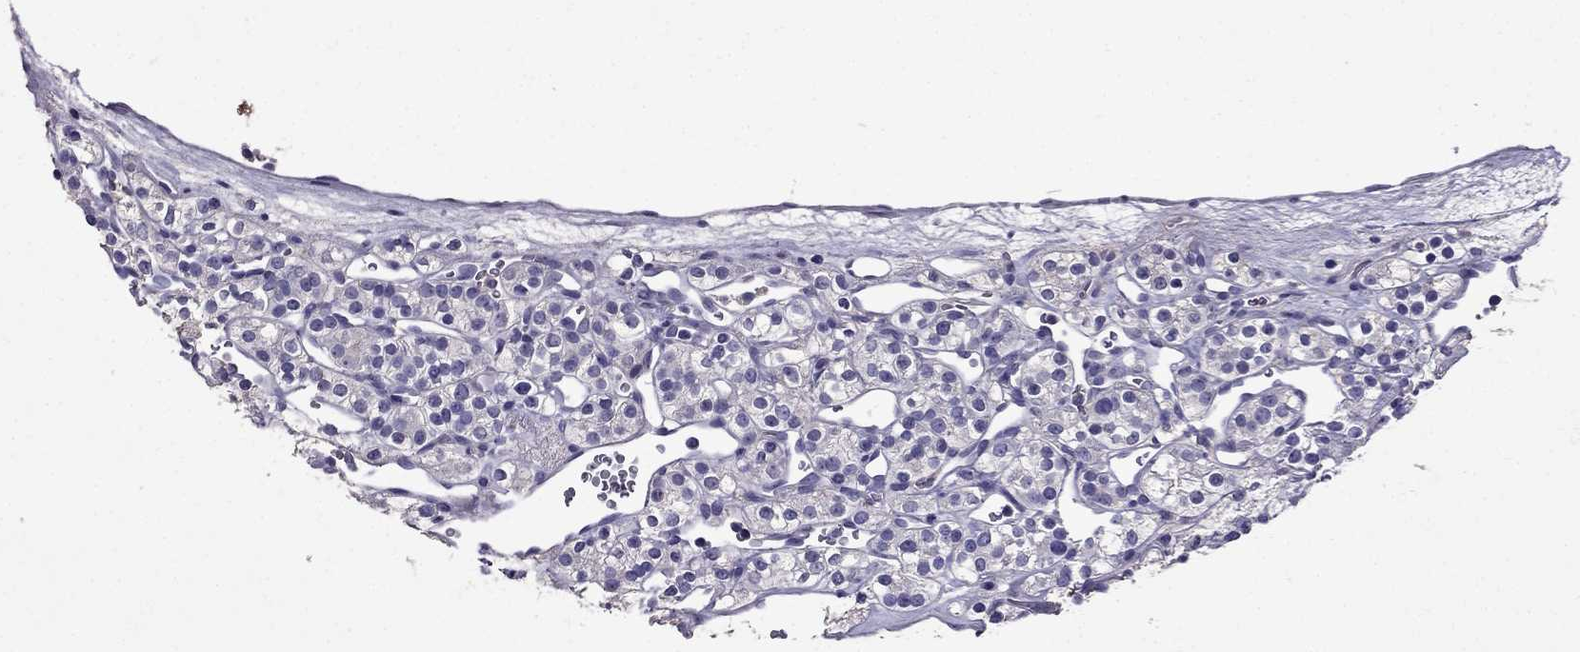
{"staining": {"intensity": "negative", "quantity": "none", "location": "none"}, "tissue": "renal cancer", "cell_type": "Tumor cells", "image_type": "cancer", "snomed": [{"axis": "morphology", "description": "Adenocarcinoma, NOS"}, {"axis": "topography", "description": "Kidney"}], "caption": "Immunohistochemistry histopathology image of neoplastic tissue: human renal cancer (adenocarcinoma) stained with DAB (3,3'-diaminobenzidine) displays no significant protein staining in tumor cells. Nuclei are stained in blue.", "gene": "NKX3-1", "patient": {"sex": "male", "age": 77}}